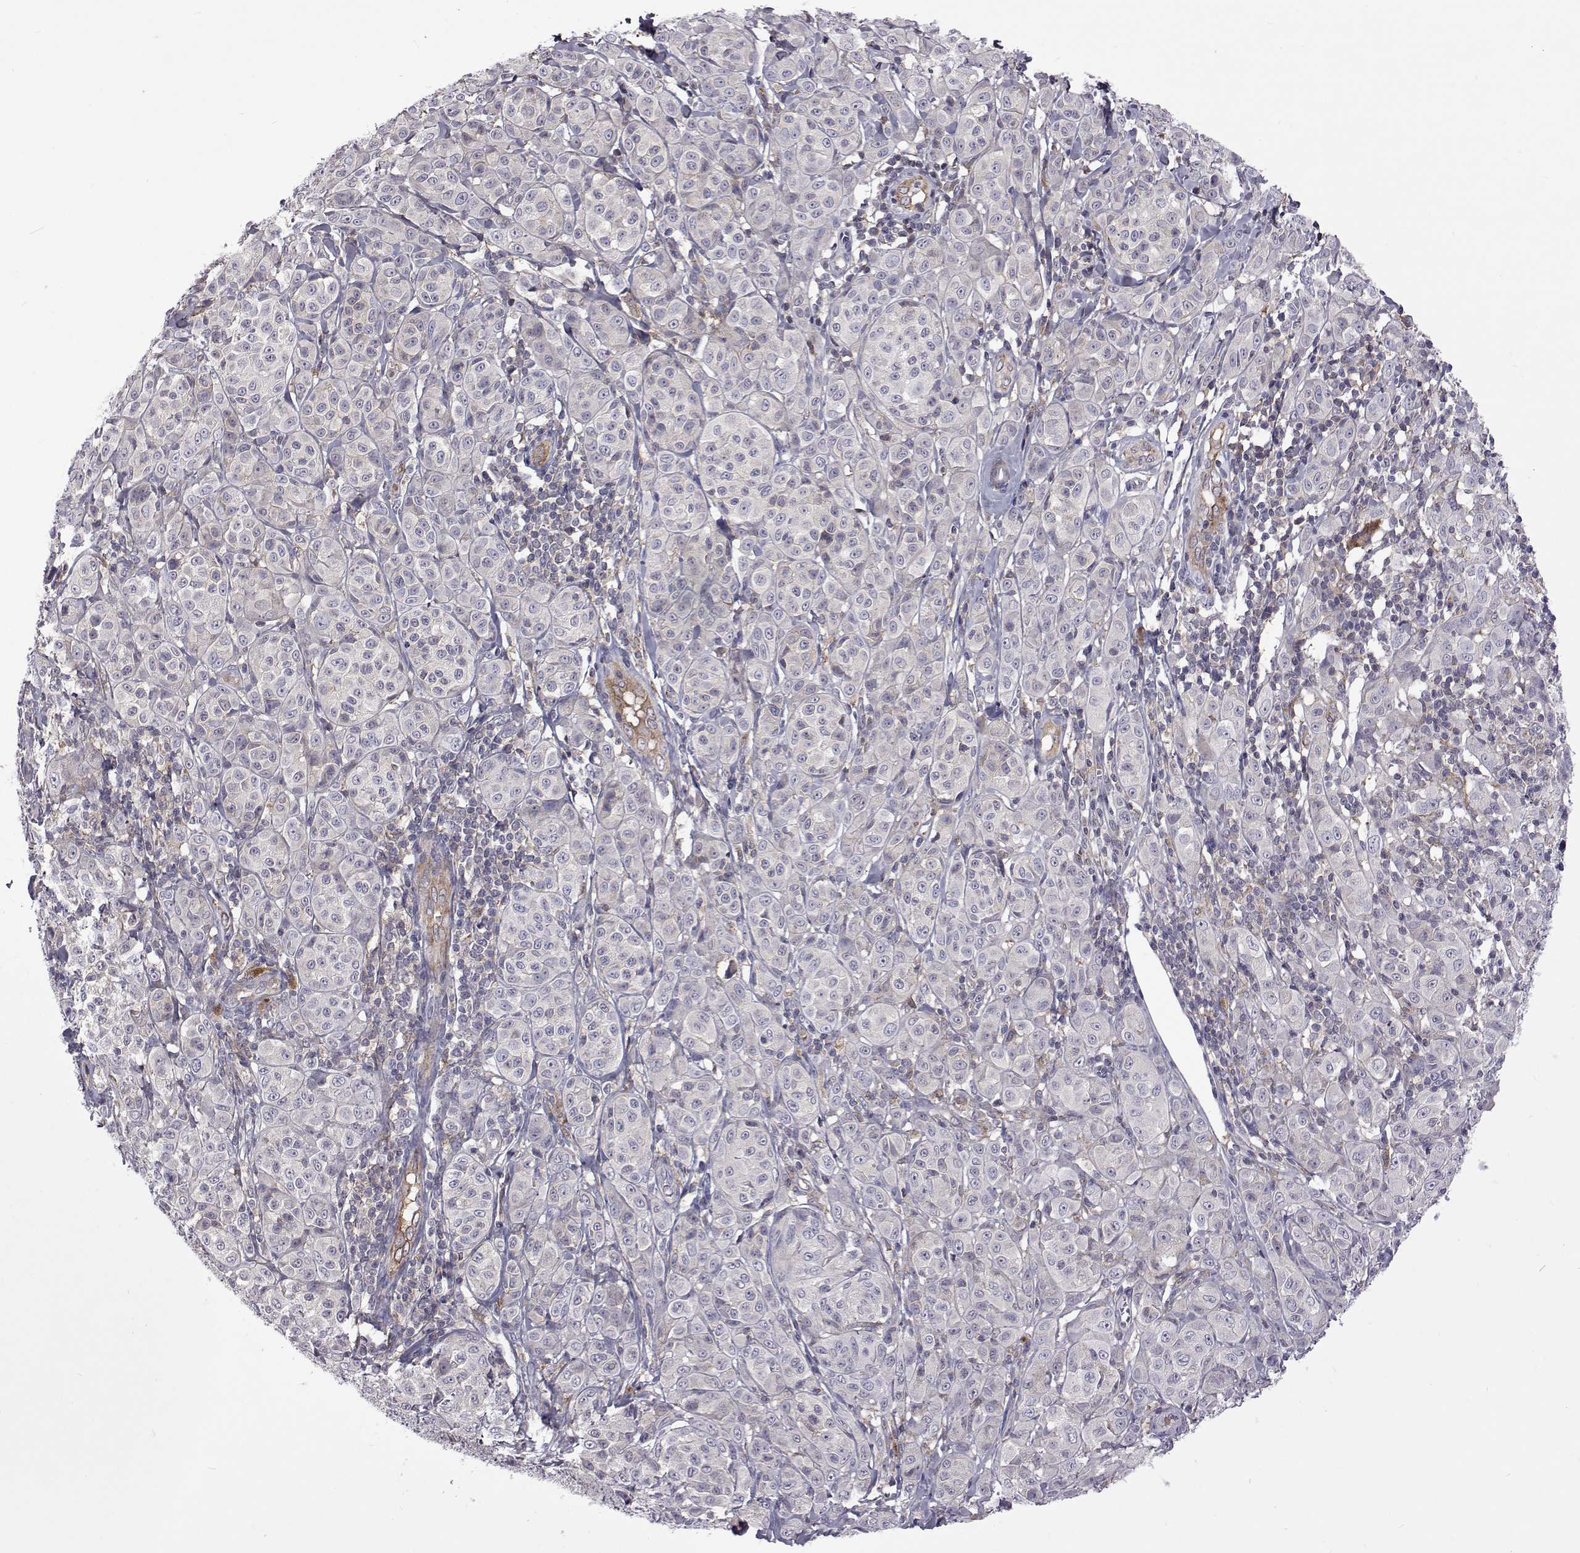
{"staining": {"intensity": "negative", "quantity": "none", "location": "none"}, "tissue": "melanoma", "cell_type": "Tumor cells", "image_type": "cancer", "snomed": [{"axis": "morphology", "description": "Malignant melanoma, NOS"}, {"axis": "topography", "description": "Skin"}], "caption": "Protein analysis of malignant melanoma exhibits no significant positivity in tumor cells.", "gene": "TCF15", "patient": {"sex": "male", "age": 89}}